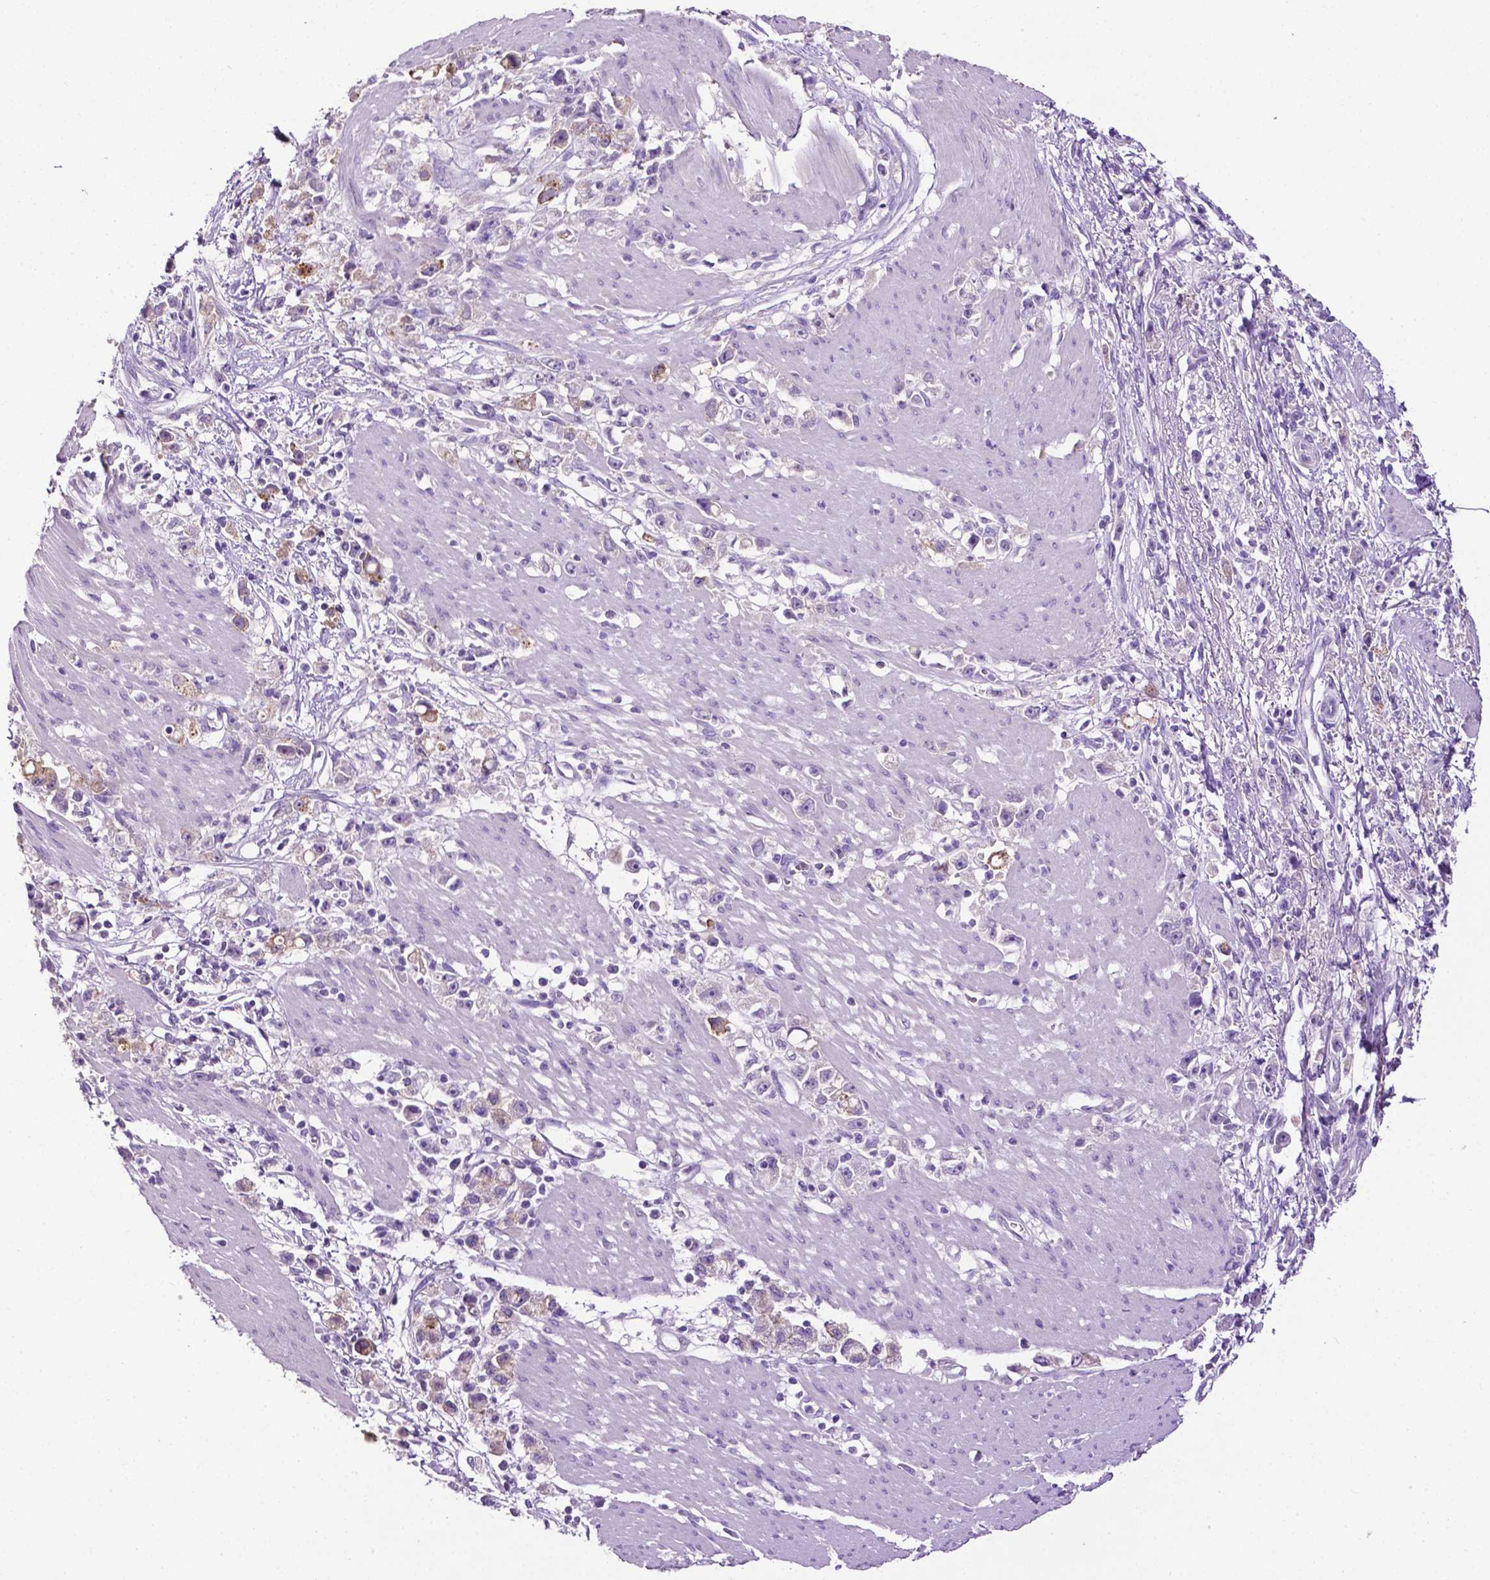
{"staining": {"intensity": "weak", "quantity": "<25%", "location": "cytoplasmic/membranous"}, "tissue": "stomach cancer", "cell_type": "Tumor cells", "image_type": "cancer", "snomed": [{"axis": "morphology", "description": "Adenocarcinoma, NOS"}, {"axis": "topography", "description": "Stomach"}], "caption": "Immunohistochemistry (IHC) micrograph of human stomach cancer stained for a protein (brown), which shows no staining in tumor cells. (Stains: DAB (3,3'-diaminobenzidine) IHC with hematoxylin counter stain, Microscopy: brightfield microscopy at high magnification).", "gene": "TACSTD2", "patient": {"sex": "female", "age": 59}}